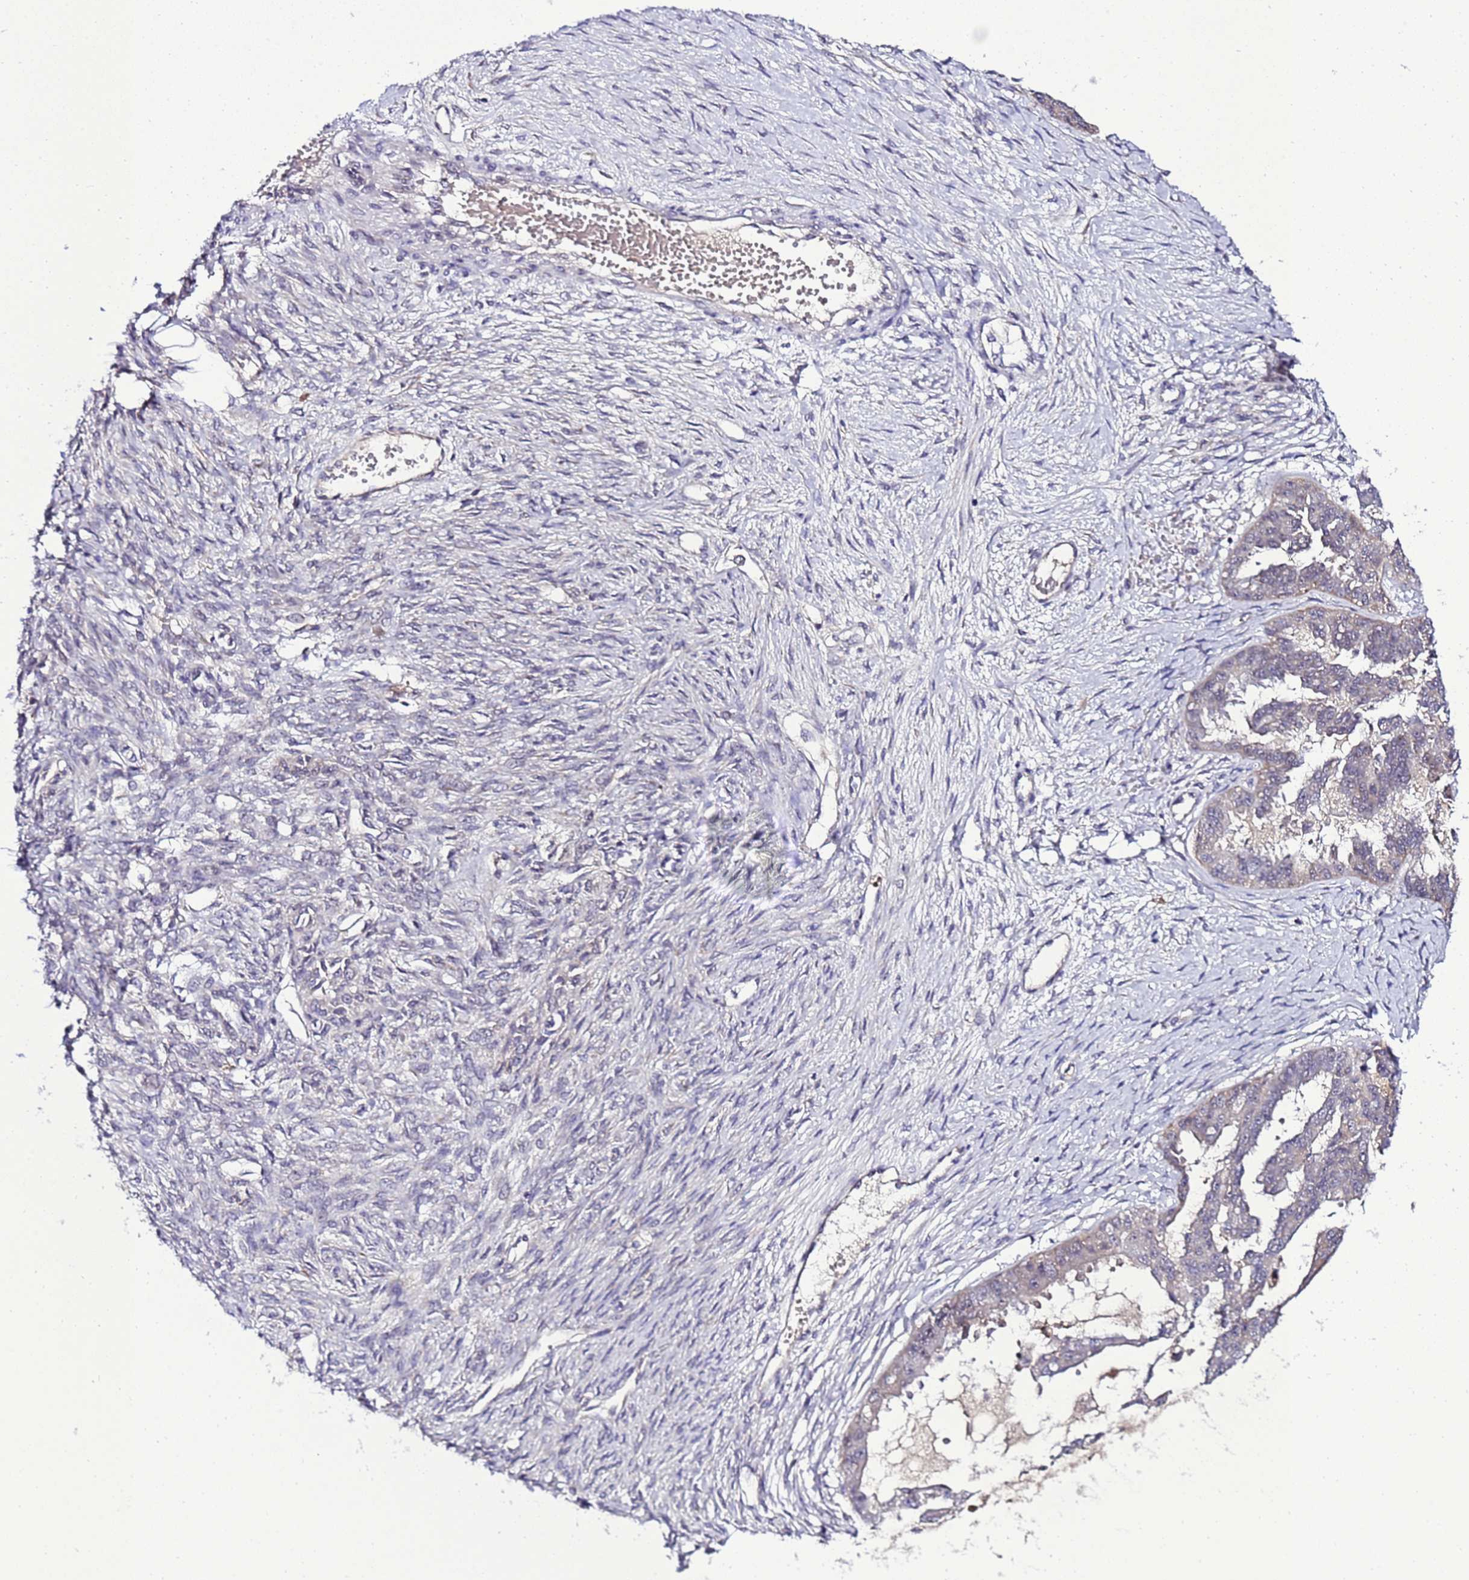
{"staining": {"intensity": "negative", "quantity": "none", "location": "none"}, "tissue": "ovarian cancer", "cell_type": "Tumor cells", "image_type": "cancer", "snomed": [{"axis": "morphology", "description": "Cystadenocarcinoma, serous, NOS"}, {"axis": "topography", "description": "Ovary"}], "caption": "Immunohistochemical staining of human ovarian cancer (serous cystadenocarcinoma) exhibits no significant staining in tumor cells.", "gene": "C19orf47", "patient": {"sex": "female", "age": 58}}